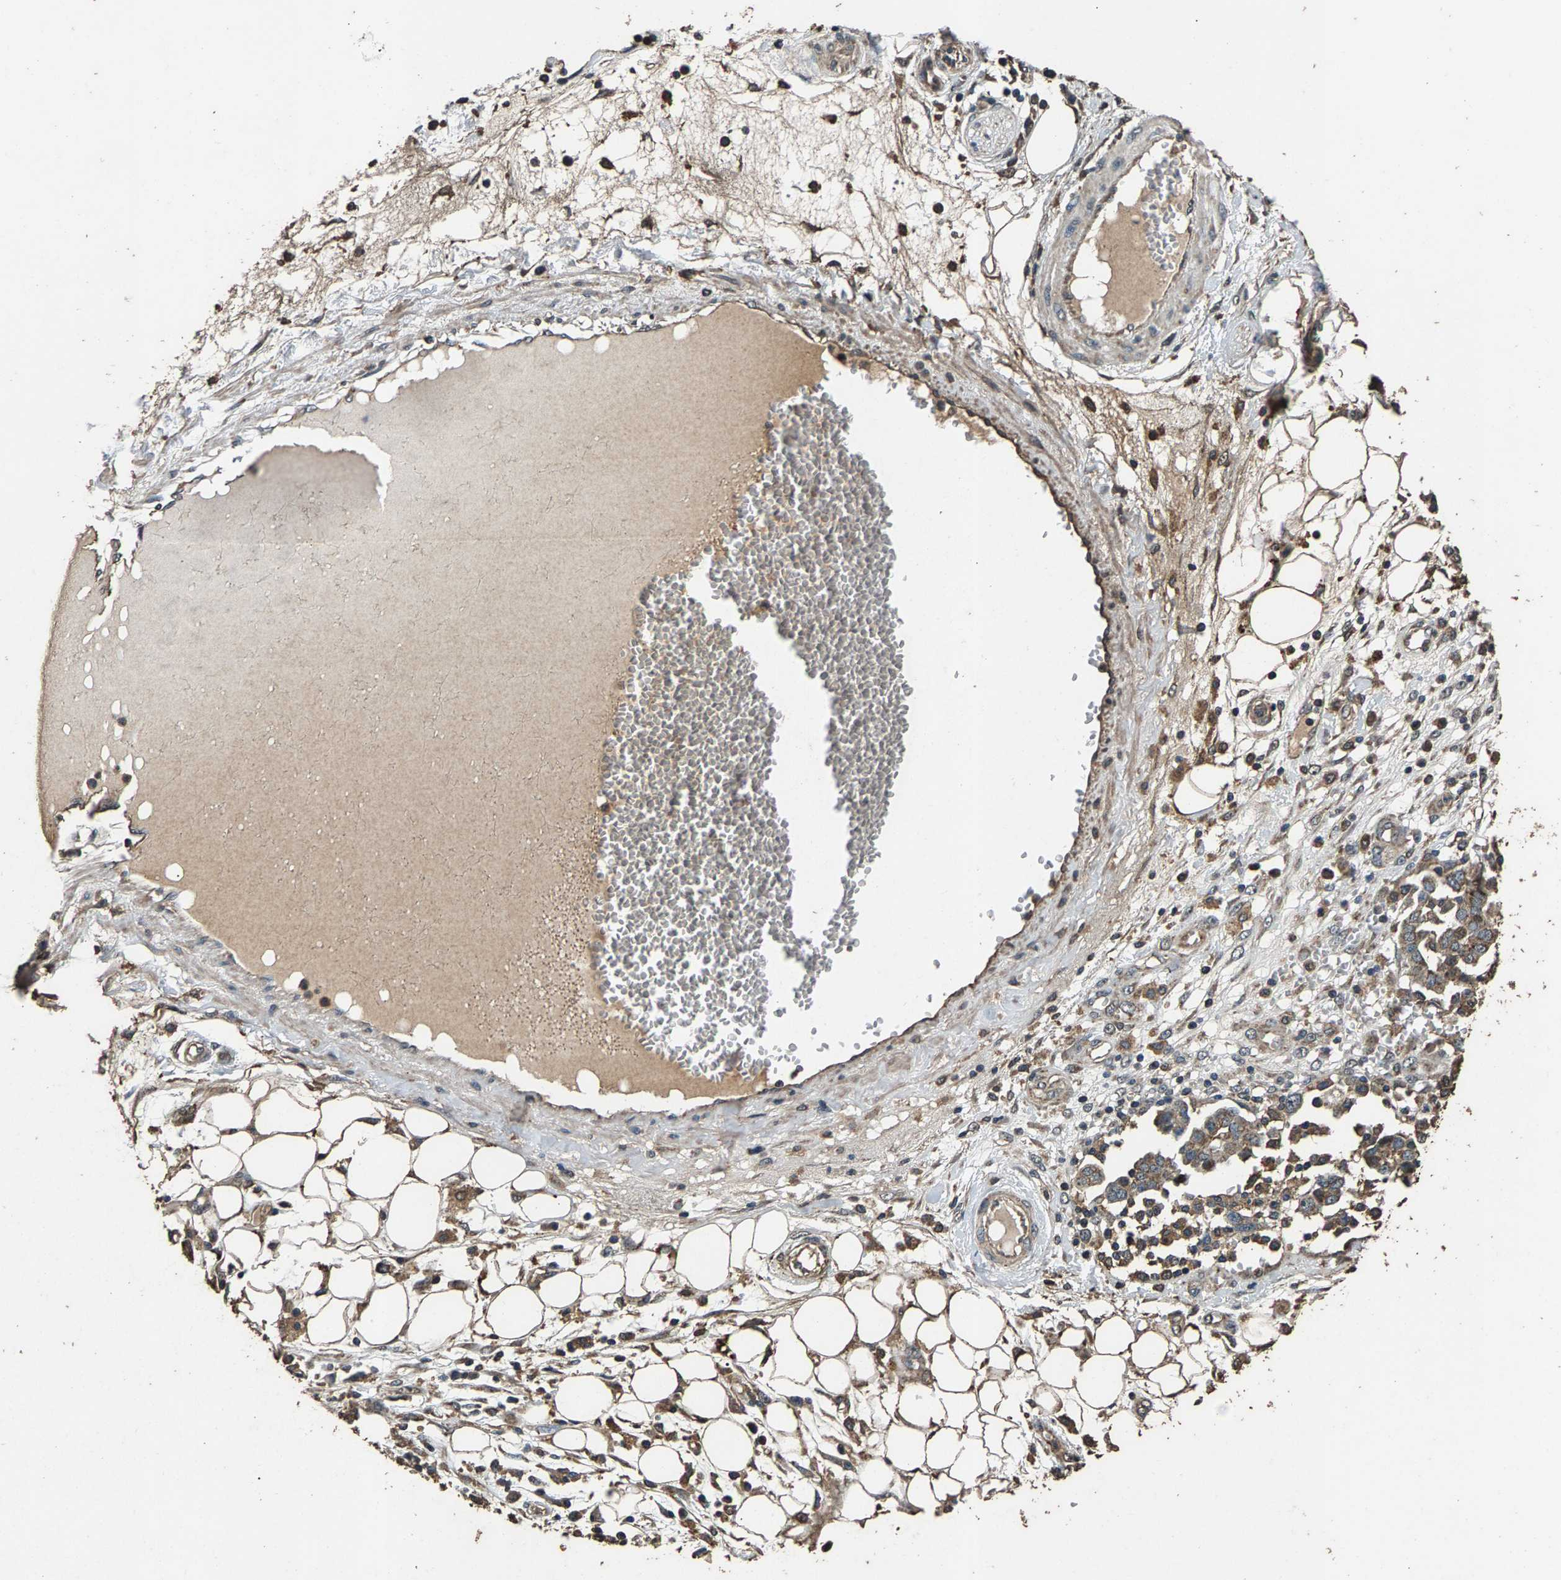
{"staining": {"intensity": "weak", "quantity": ">75%", "location": "cytoplasmic/membranous"}, "tissue": "ovarian cancer", "cell_type": "Tumor cells", "image_type": "cancer", "snomed": [{"axis": "morphology", "description": "Cystadenocarcinoma, serous, NOS"}, {"axis": "topography", "description": "Soft tissue"}, {"axis": "topography", "description": "Ovary"}], "caption": "Immunohistochemistry photomicrograph of neoplastic tissue: human ovarian cancer (serous cystadenocarcinoma) stained using immunohistochemistry (IHC) demonstrates low levels of weak protein expression localized specifically in the cytoplasmic/membranous of tumor cells, appearing as a cytoplasmic/membranous brown color.", "gene": "MRPL27", "patient": {"sex": "female", "age": 57}}